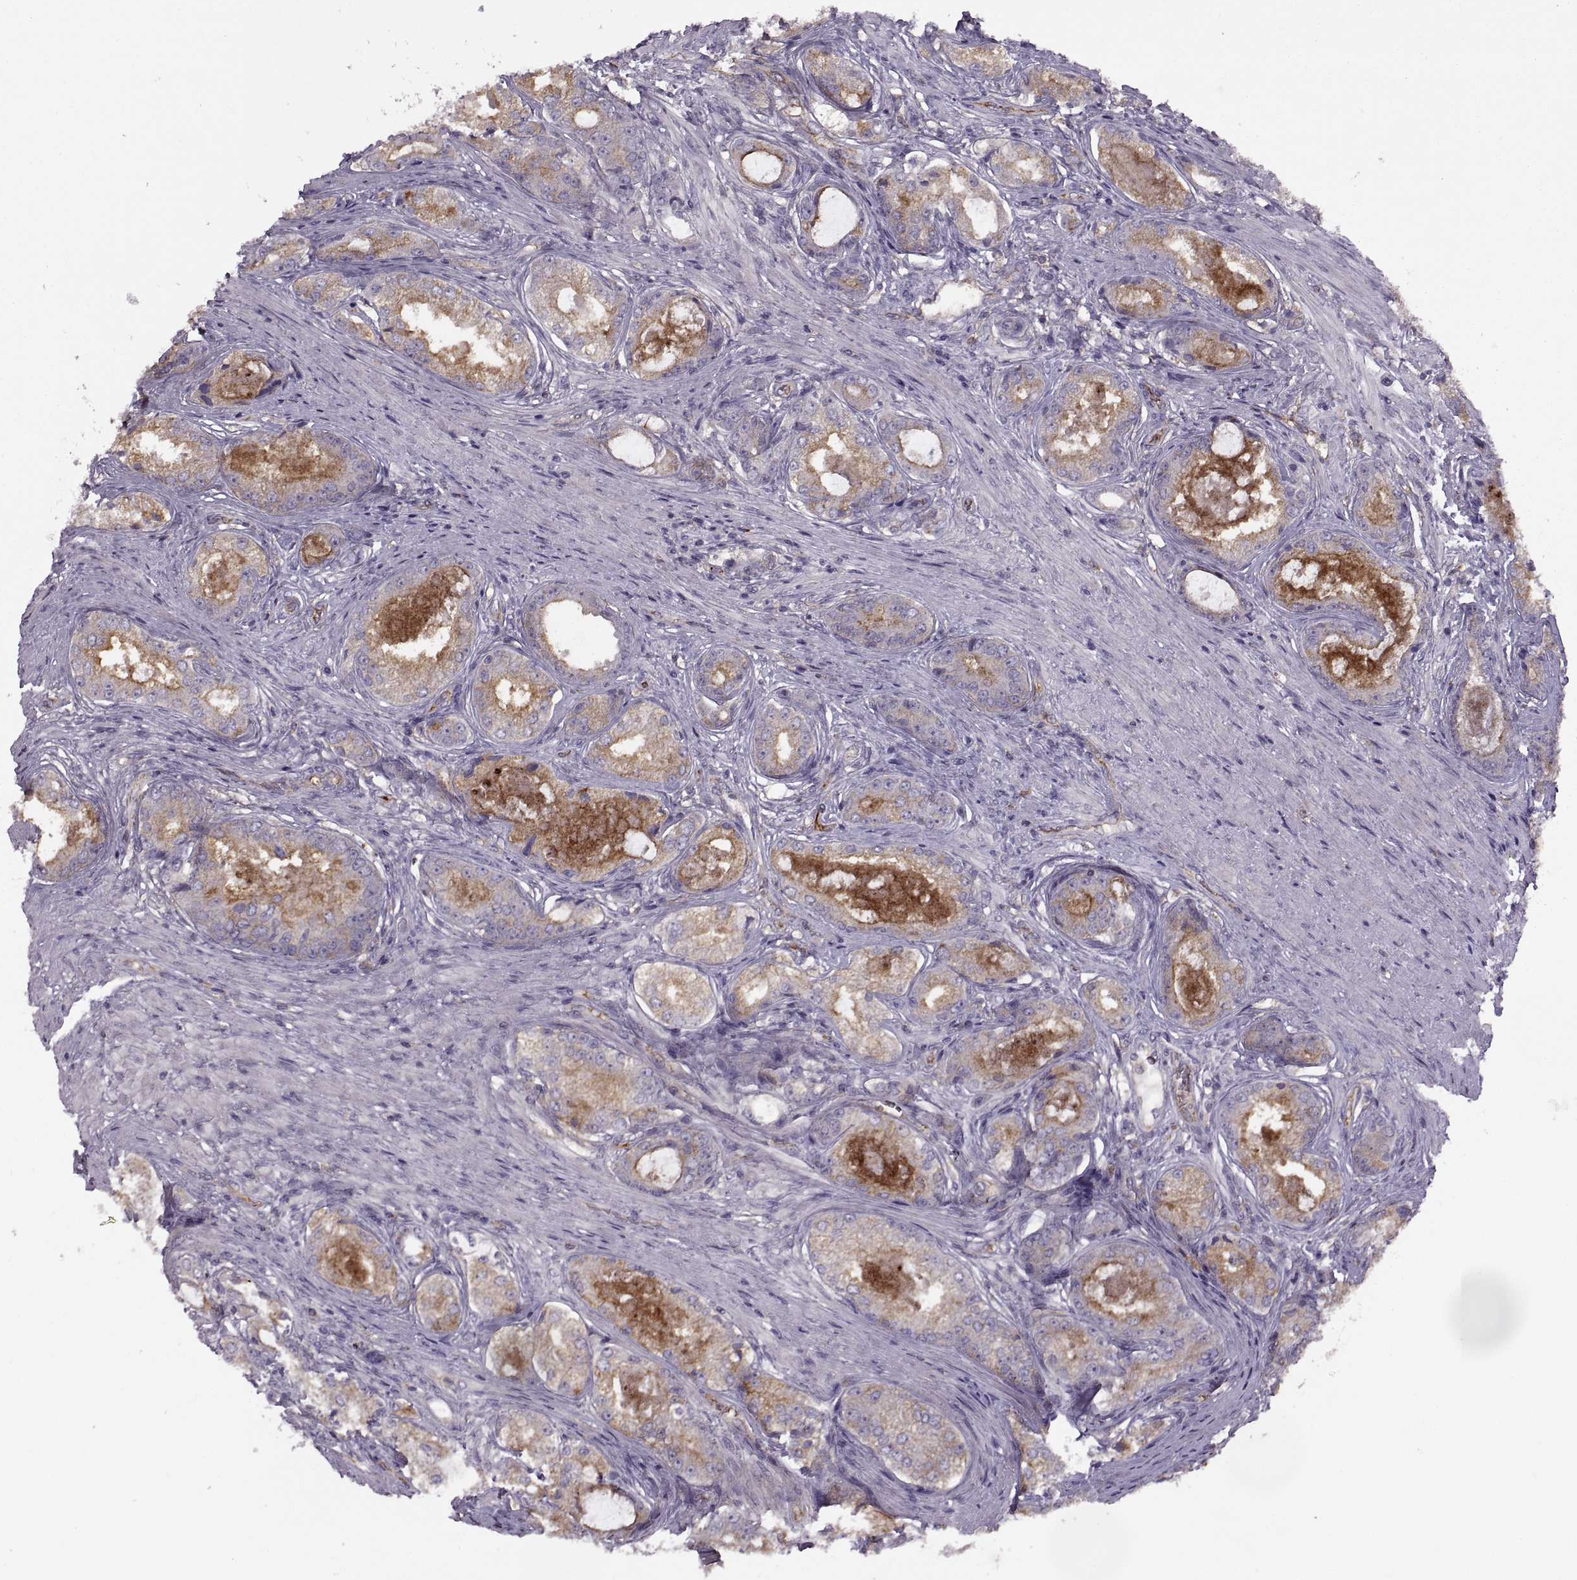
{"staining": {"intensity": "moderate", "quantity": "25%-75%", "location": "cytoplasmic/membranous"}, "tissue": "prostate cancer", "cell_type": "Tumor cells", "image_type": "cancer", "snomed": [{"axis": "morphology", "description": "Adenocarcinoma, Low grade"}, {"axis": "topography", "description": "Prostate"}], "caption": "The micrograph exhibits a brown stain indicating the presence of a protein in the cytoplasmic/membranous of tumor cells in prostate low-grade adenocarcinoma. The protein is shown in brown color, while the nuclei are stained blue.", "gene": "RALB", "patient": {"sex": "male", "age": 68}}